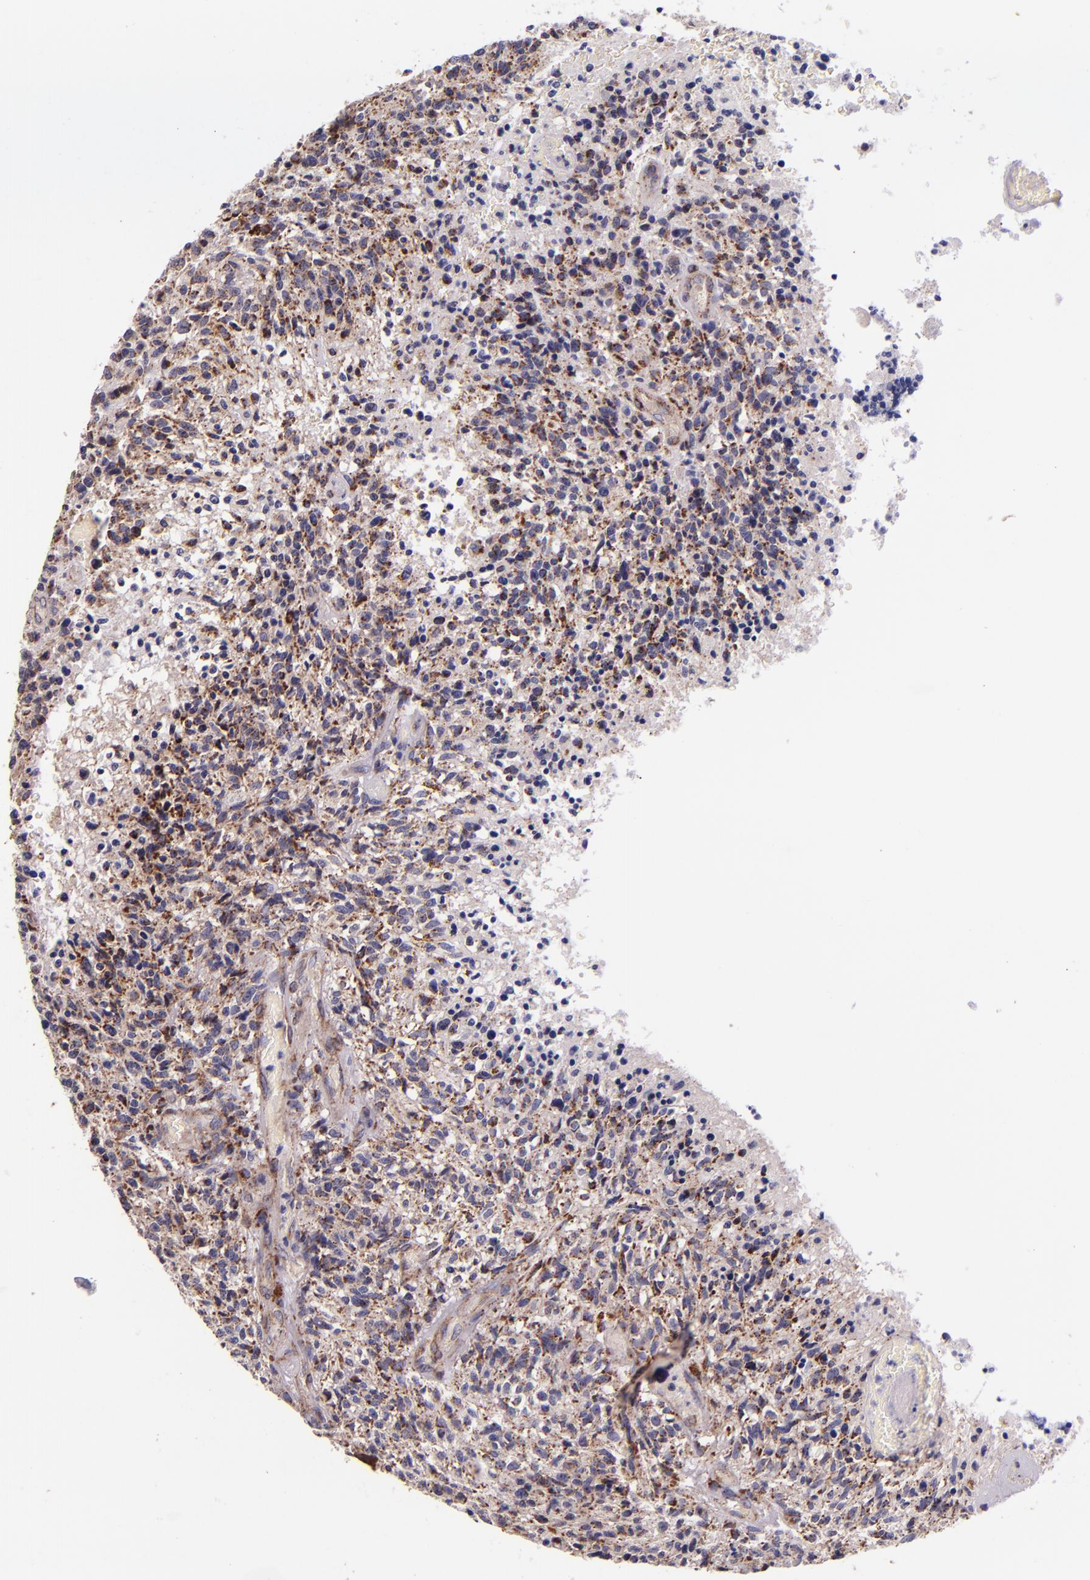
{"staining": {"intensity": "moderate", "quantity": "<25%", "location": "cytoplasmic/membranous"}, "tissue": "glioma", "cell_type": "Tumor cells", "image_type": "cancer", "snomed": [{"axis": "morphology", "description": "Glioma, malignant, High grade"}, {"axis": "topography", "description": "Brain"}], "caption": "This image demonstrates immunohistochemistry staining of glioma, with low moderate cytoplasmic/membranous staining in approximately <25% of tumor cells.", "gene": "IDH3G", "patient": {"sex": "male", "age": 36}}